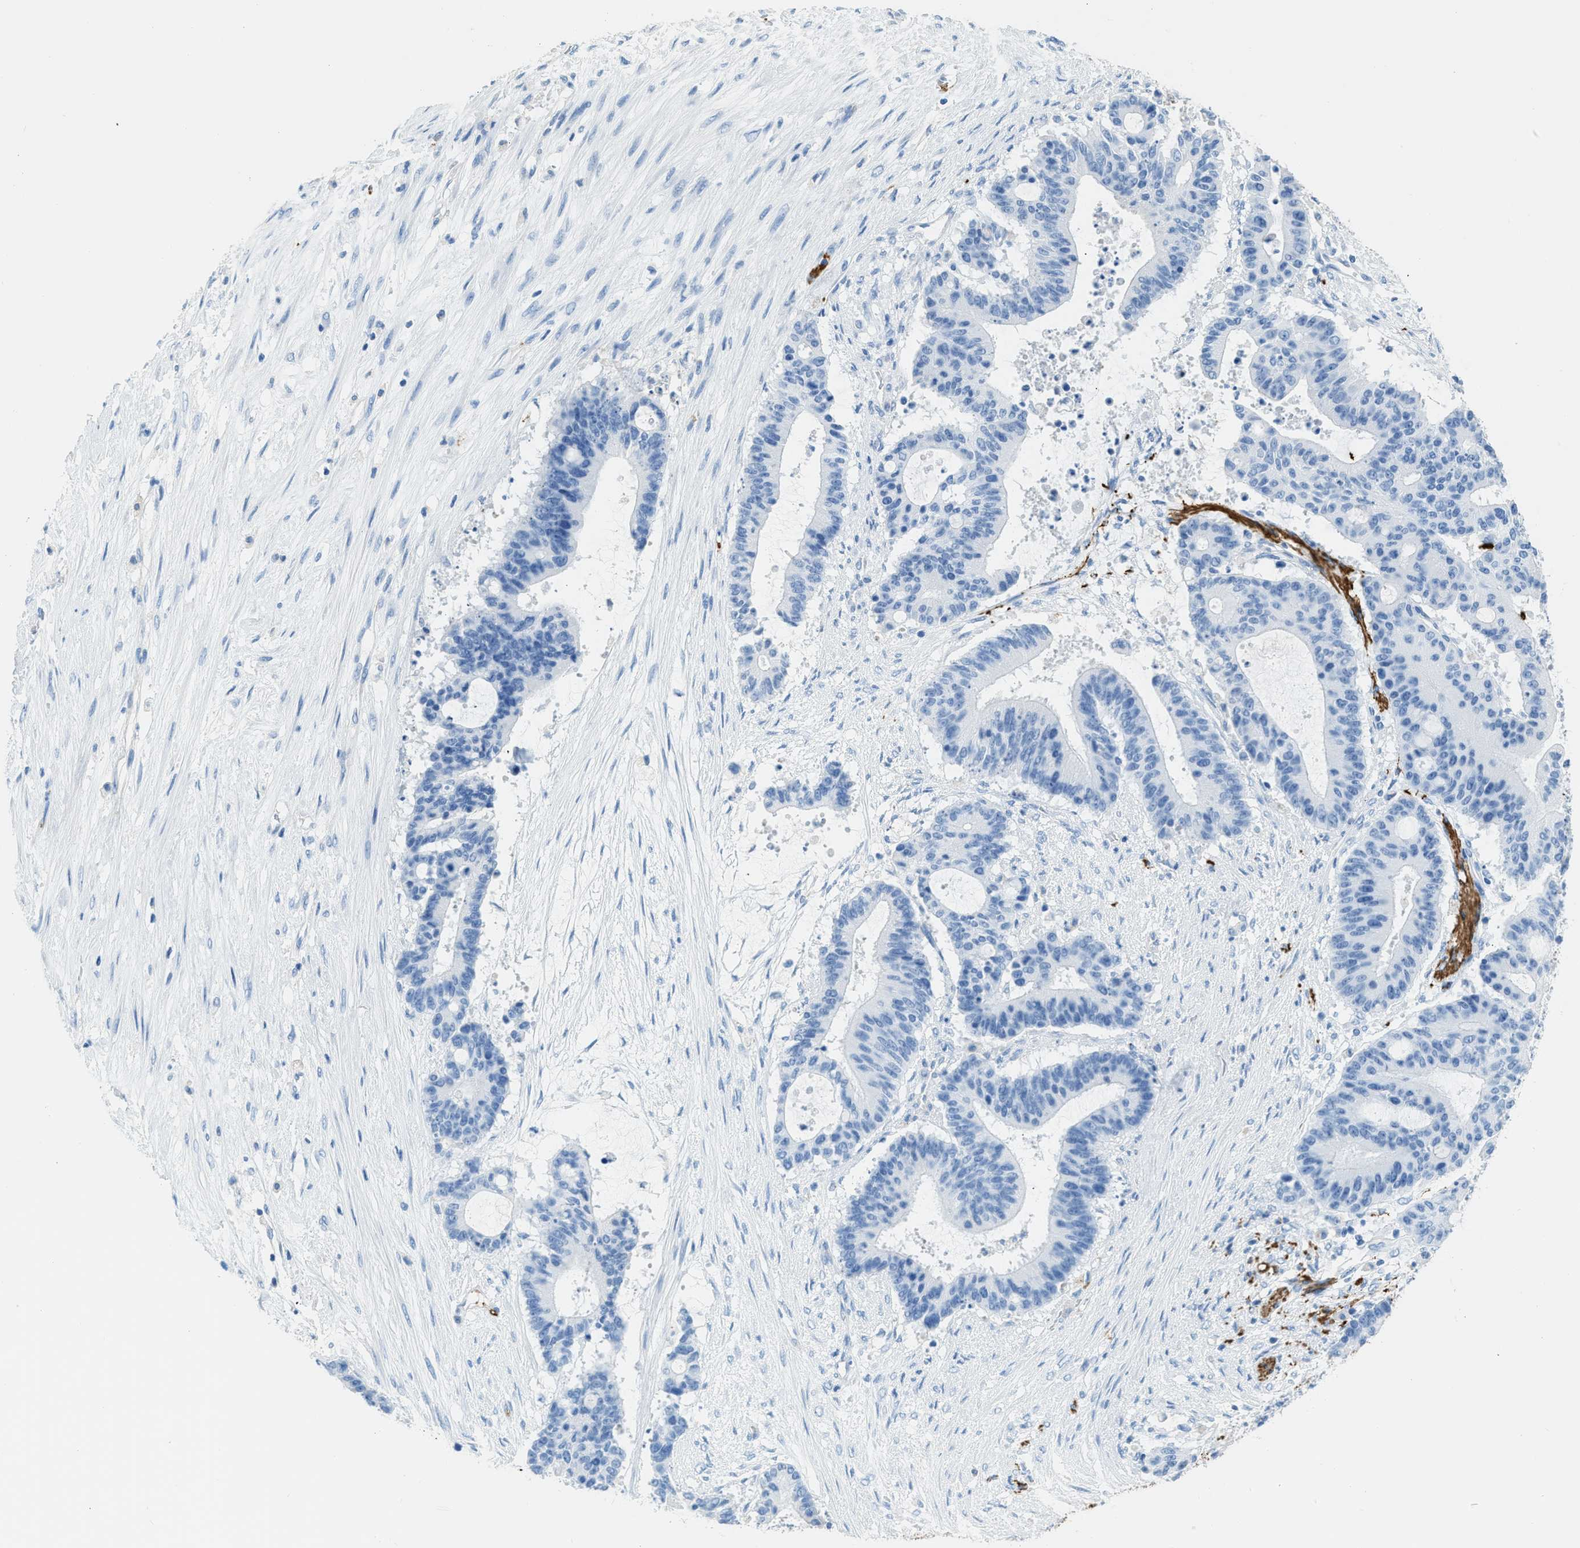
{"staining": {"intensity": "negative", "quantity": "none", "location": "none"}, "tissue": "liver cancer", "cell_type": "Tumor cells", "image_type": "cancer", "snomed": [{"axis": "morphology", "description": "Cholangiocarcinoma"}, {"axis": "topography", "description": "Liver"}], "caption": "This is a photomicrograph of IHC staining of liver cancer, which shows no expression in tumor cells.", "gene": "FAIM2", "patient": {"sex": "female", "age": 73}}